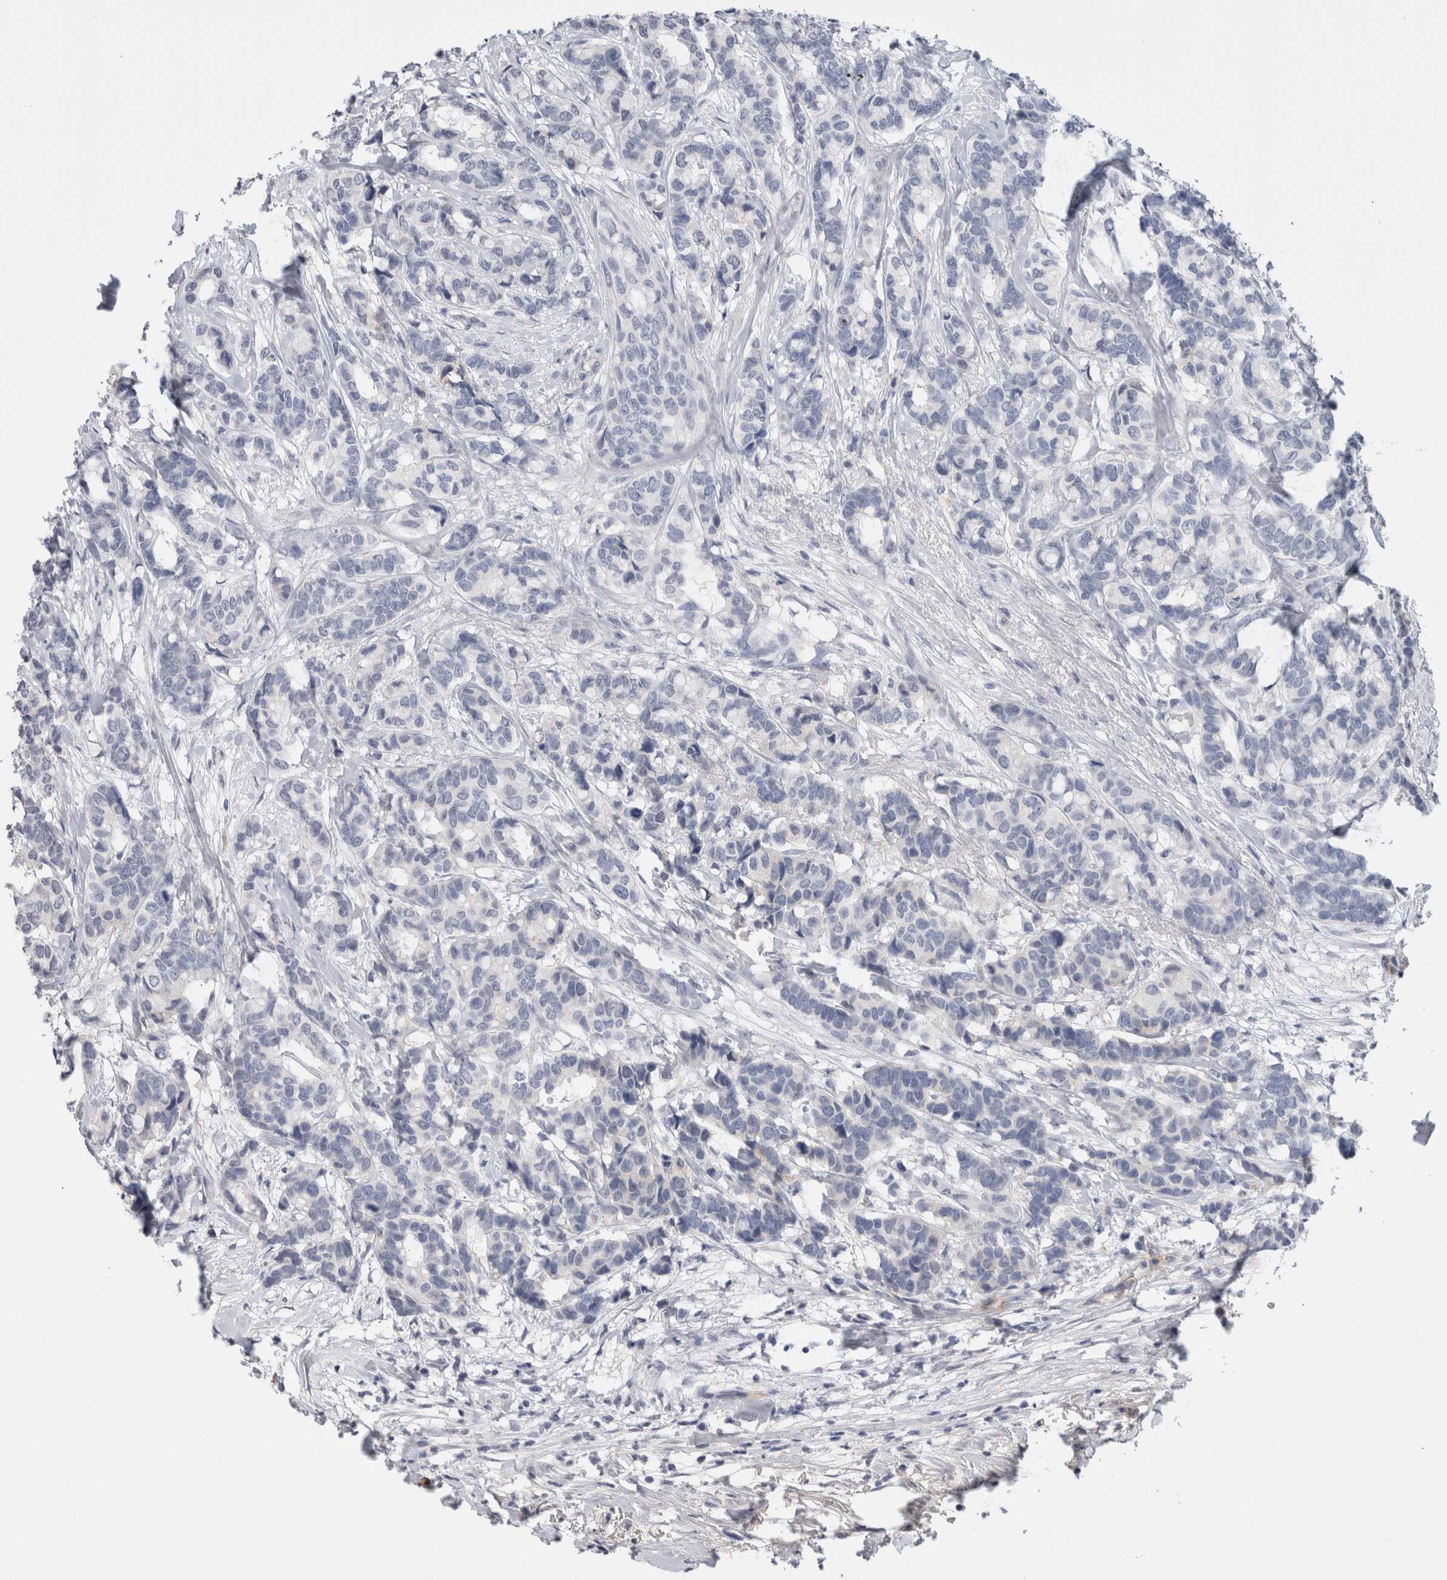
{"staining": {"intensity": "negative", "quantity": "none", "location": "none"}, "tissue": "breast cancer", "cell_type": "Tumor cells", "image_type": "cancer", "snomed": [{"axis": "morphology", "description": "Duct carcinoma"}, {"axis": "topography", "description": "Breast"}], "caption": "This micrograph is of breast cancer stained with immunohistochemistry (IHC) to label a protein in brown with the nuclei are counter-stained blue. There is no staining in tumor cells. (IHC, brightfield microscopy, high magnification).", "gene": "FABP4", "patient": {"sex": "female", "age": 87}}